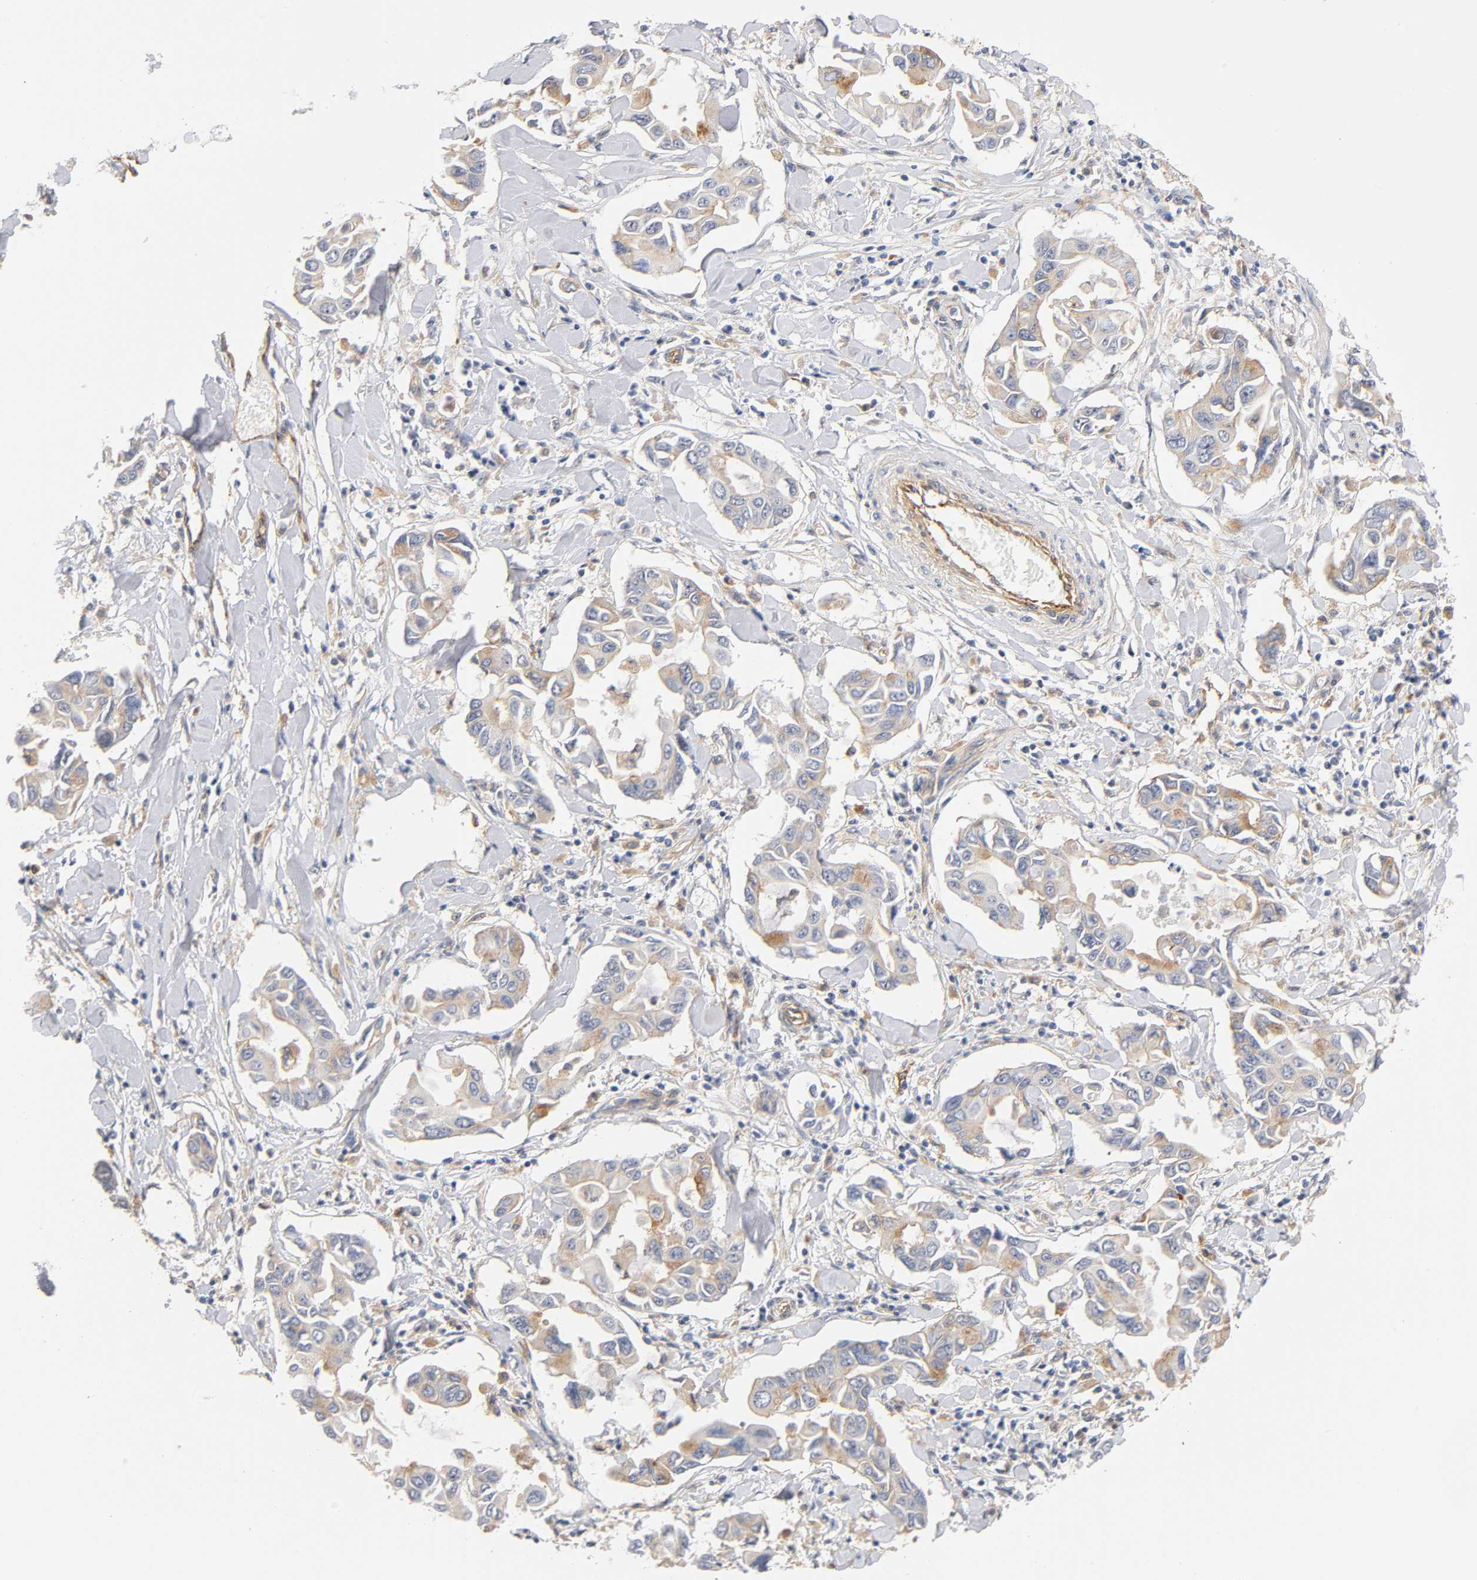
{"staining": {"intensity": "moderate", "quantity": ">75%", "location": "cytoplasmic/membranous"}, "tissue": "lung cancer", "cell_type": "Tumor cells", "image_type": "cancer", "snomed": [{"axis": "morphology", "description": "Adenocarcinoma, NOS"}, {"axis": "topography", "description": "Lymph node"}, {"axis": "topography", "description": "Lung"}], "caption": "Protein expression analysis of human lung adenocarcinoma reveals moderate cytoplasmic/membranous expression in about >75% of tumor cells.", "gene": "PLD1", "patient": {"sex": "male", "age": 64}}